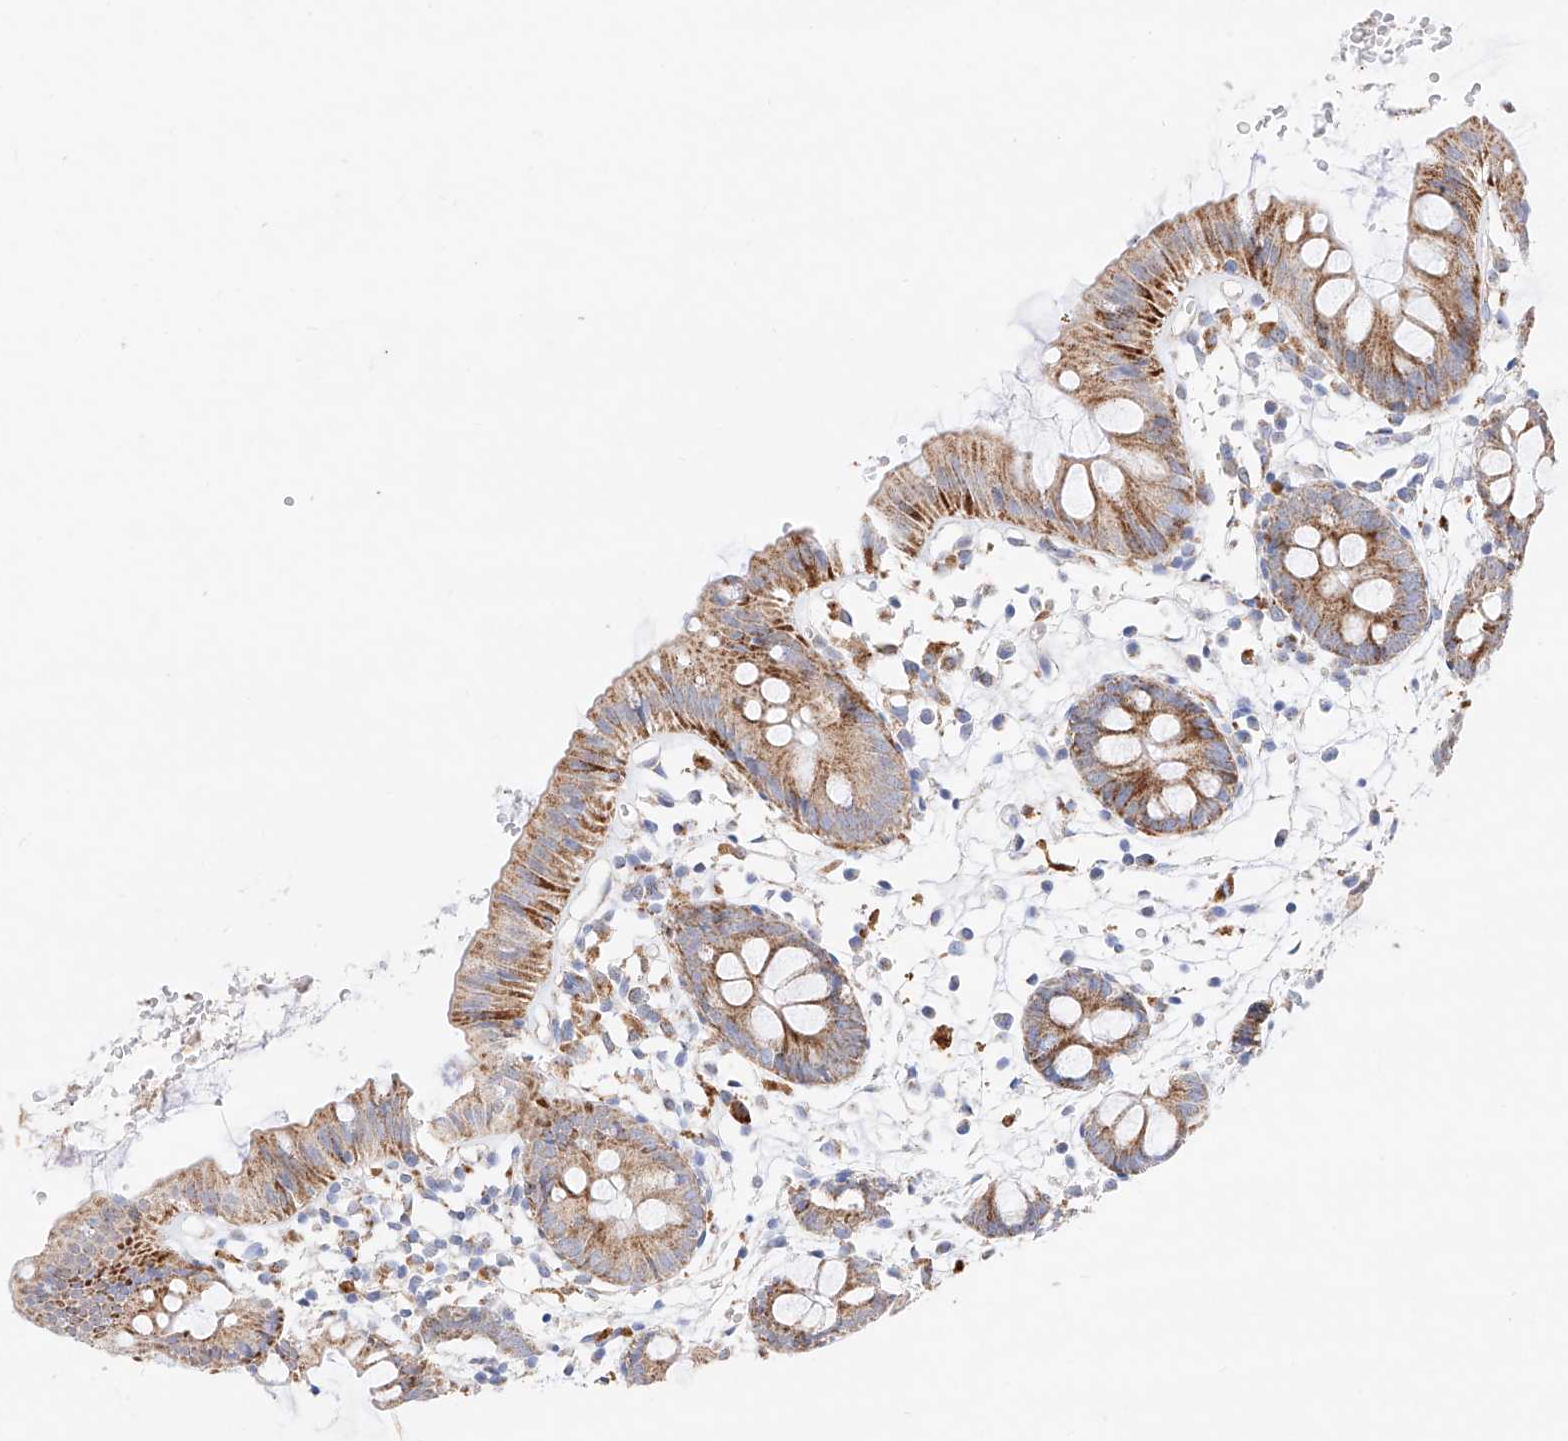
{"staining": {"intensity": "moderate", "quantity": ">75%", "location": "cytoplasmic/membranous"}, "tissue": "colon", "cell_type": "Endothelial cells", "image_type": "normal", "snomed": [{"axis": "morphology", "description": "Normal tissue, NOS"}, {"axis": "topography", "description": "Colon"}], "caption": "Protein staining by immunohistochemistry (IHC) demonstrates moderate cytoplasmic/membranous staining in approximately >75% of endothelial cells in normal colon. The staining was performed using DAB (3,3'-diaminobenzidine), with brown indicating positive protein expression. Nuclei are stained blue with hematoxylin.", "gene": "C6orf62", "patient": {"sex": "male", "age": 56}}